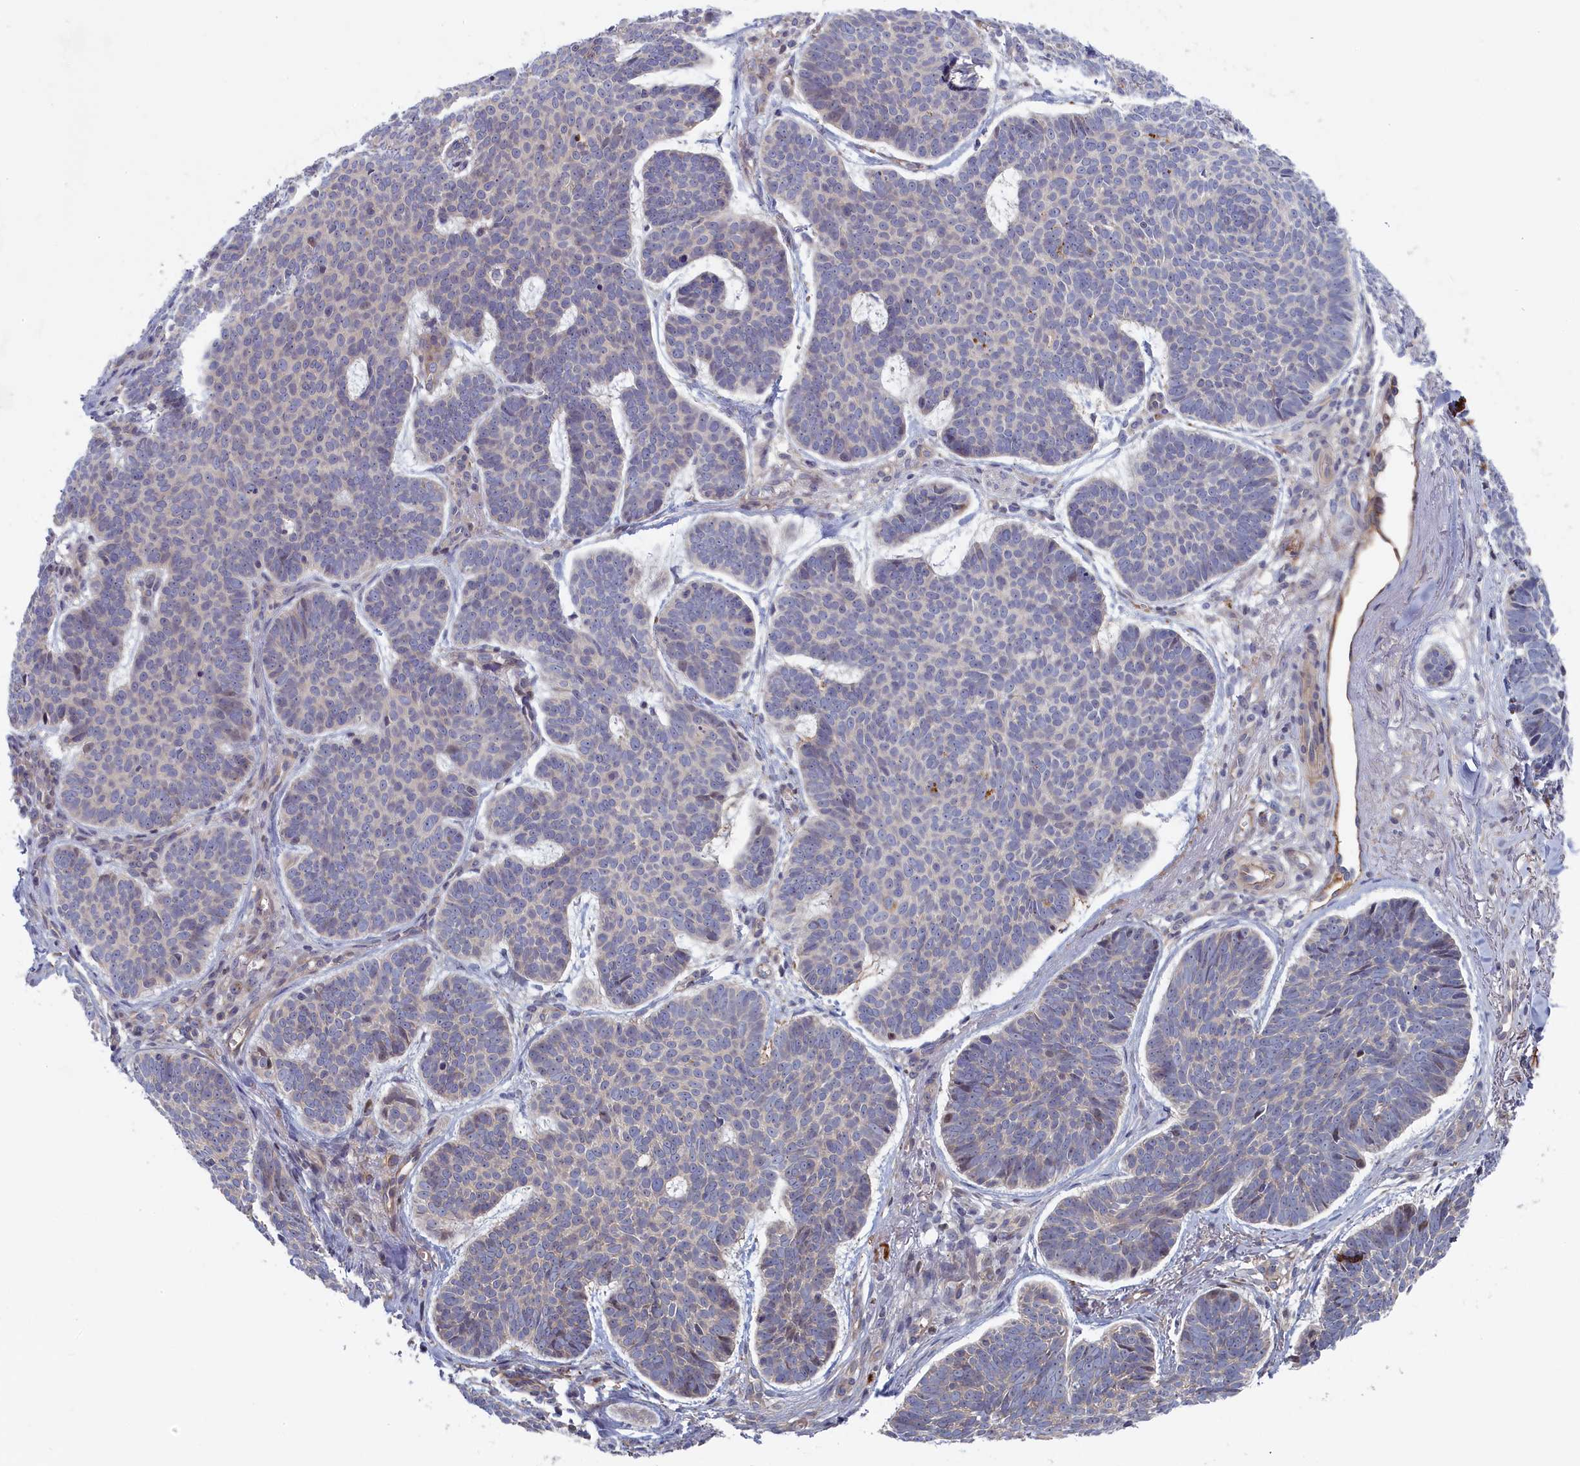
{"staining": {"intensity": "negative", "quantity": "none", "location": "none"}, "tissue": "skin cancer", "cell_type": "Tumor cells", "image_type": "cancer", "snomed": [{"axis": "morphology", "description": "Basal cell carcinoma"}, {"axis": "topography", "description": "Skin"}], "caption": "This is an immunohistochemistry micrograph of basal cell carcinoma (skin). There is no staining in tumor cells.", "gene": "INTS4", "patient": {"sex": "female", "age": 74}}